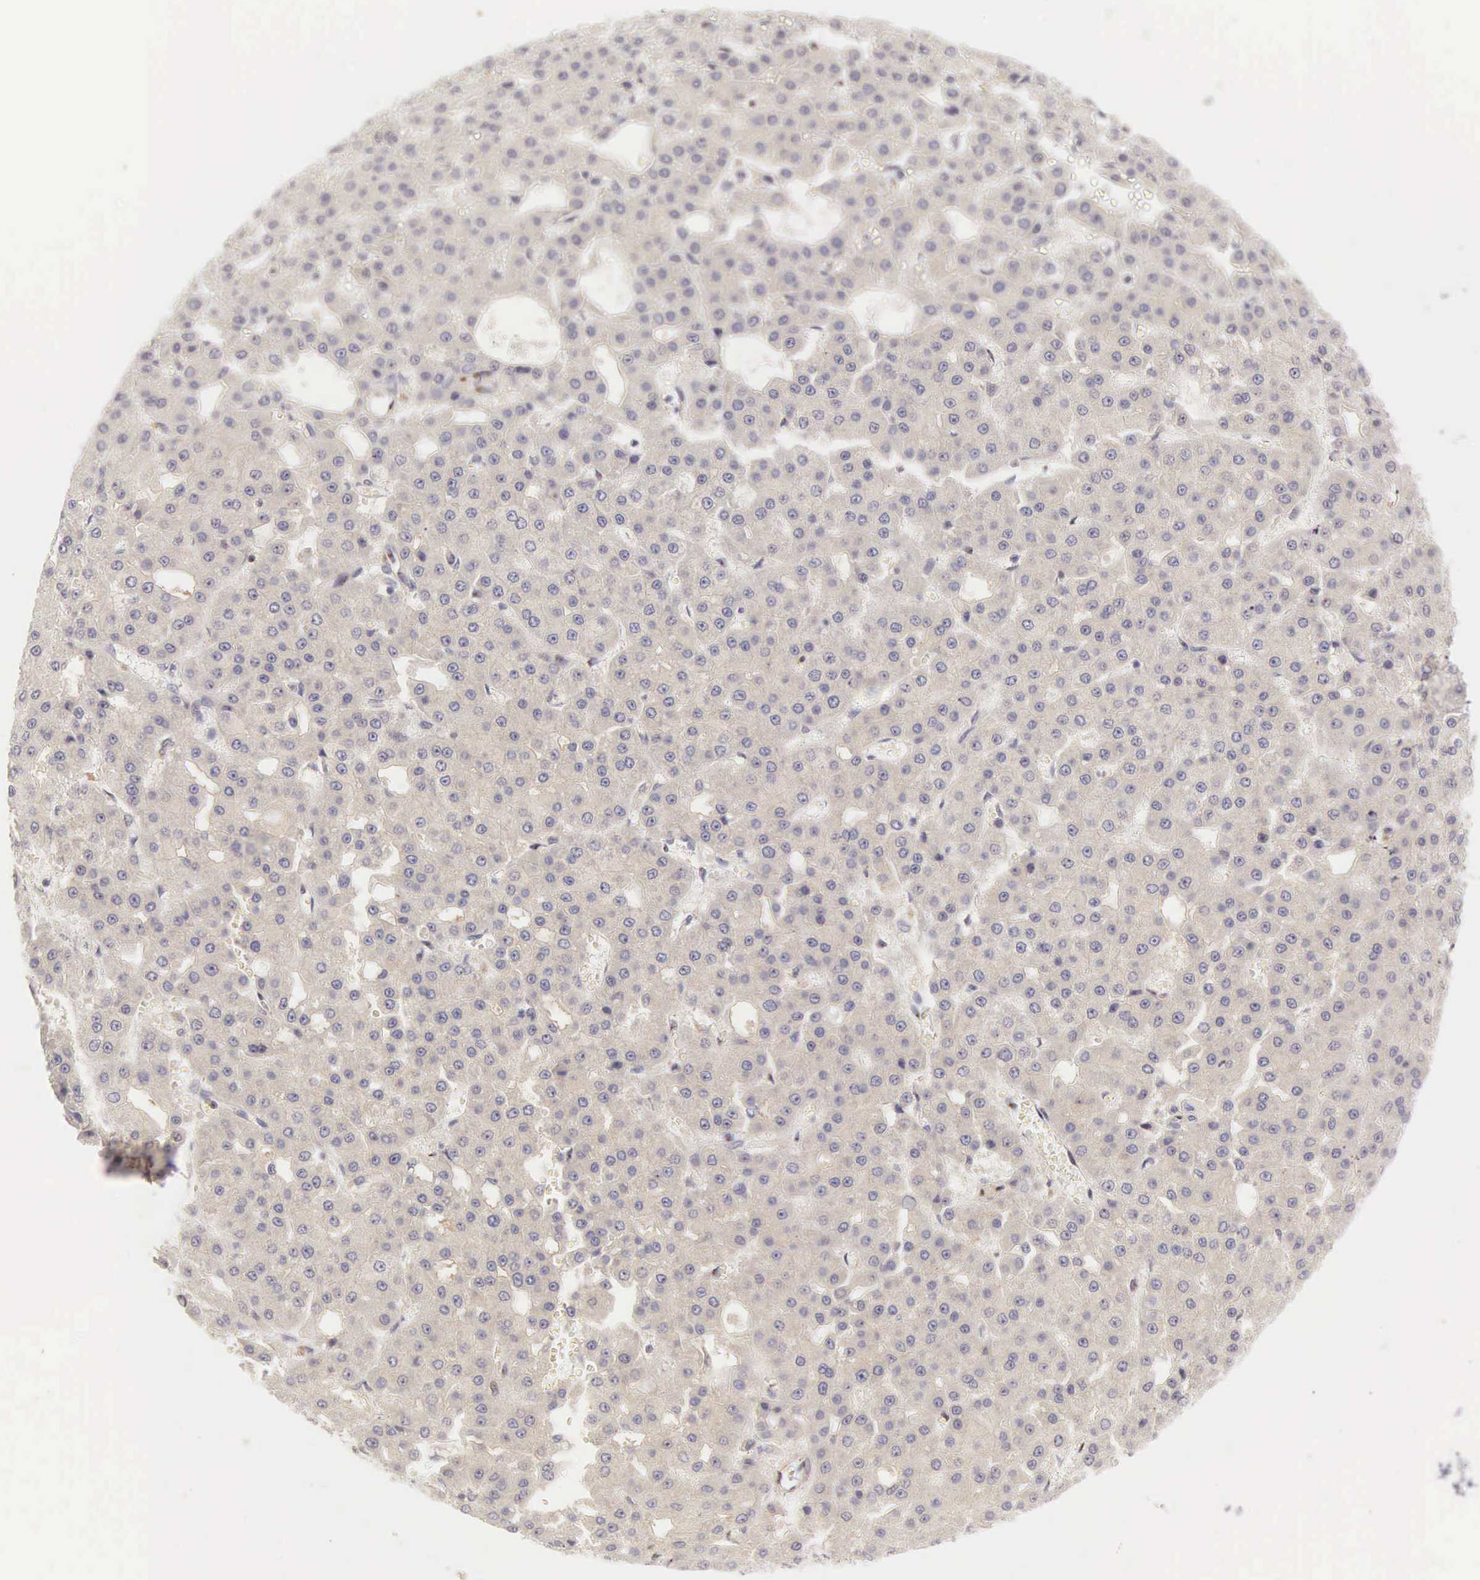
{"staining": {"intensity": "negative", "quantity": "none", "location": "none"}, "tissue": "liver cancer", "cell_type": "Tumor cells", "image_type": "cancer", "snomed": [{"axis": "morphology", "description": "Carcinoma, Hepatocellular, NOS"}, {"axis": "topography", "description": "Liver"}], "caption": "IHC photomicrograph of neoplastic tissue: human liver cancer (hepatocellular carcinoma) stained with DAB (3,3'-diaminobenzidine) displays no significant protein staining in tumor cells.", "gene": "CD1A", "patient": {"sex": "male", "age": 47}}